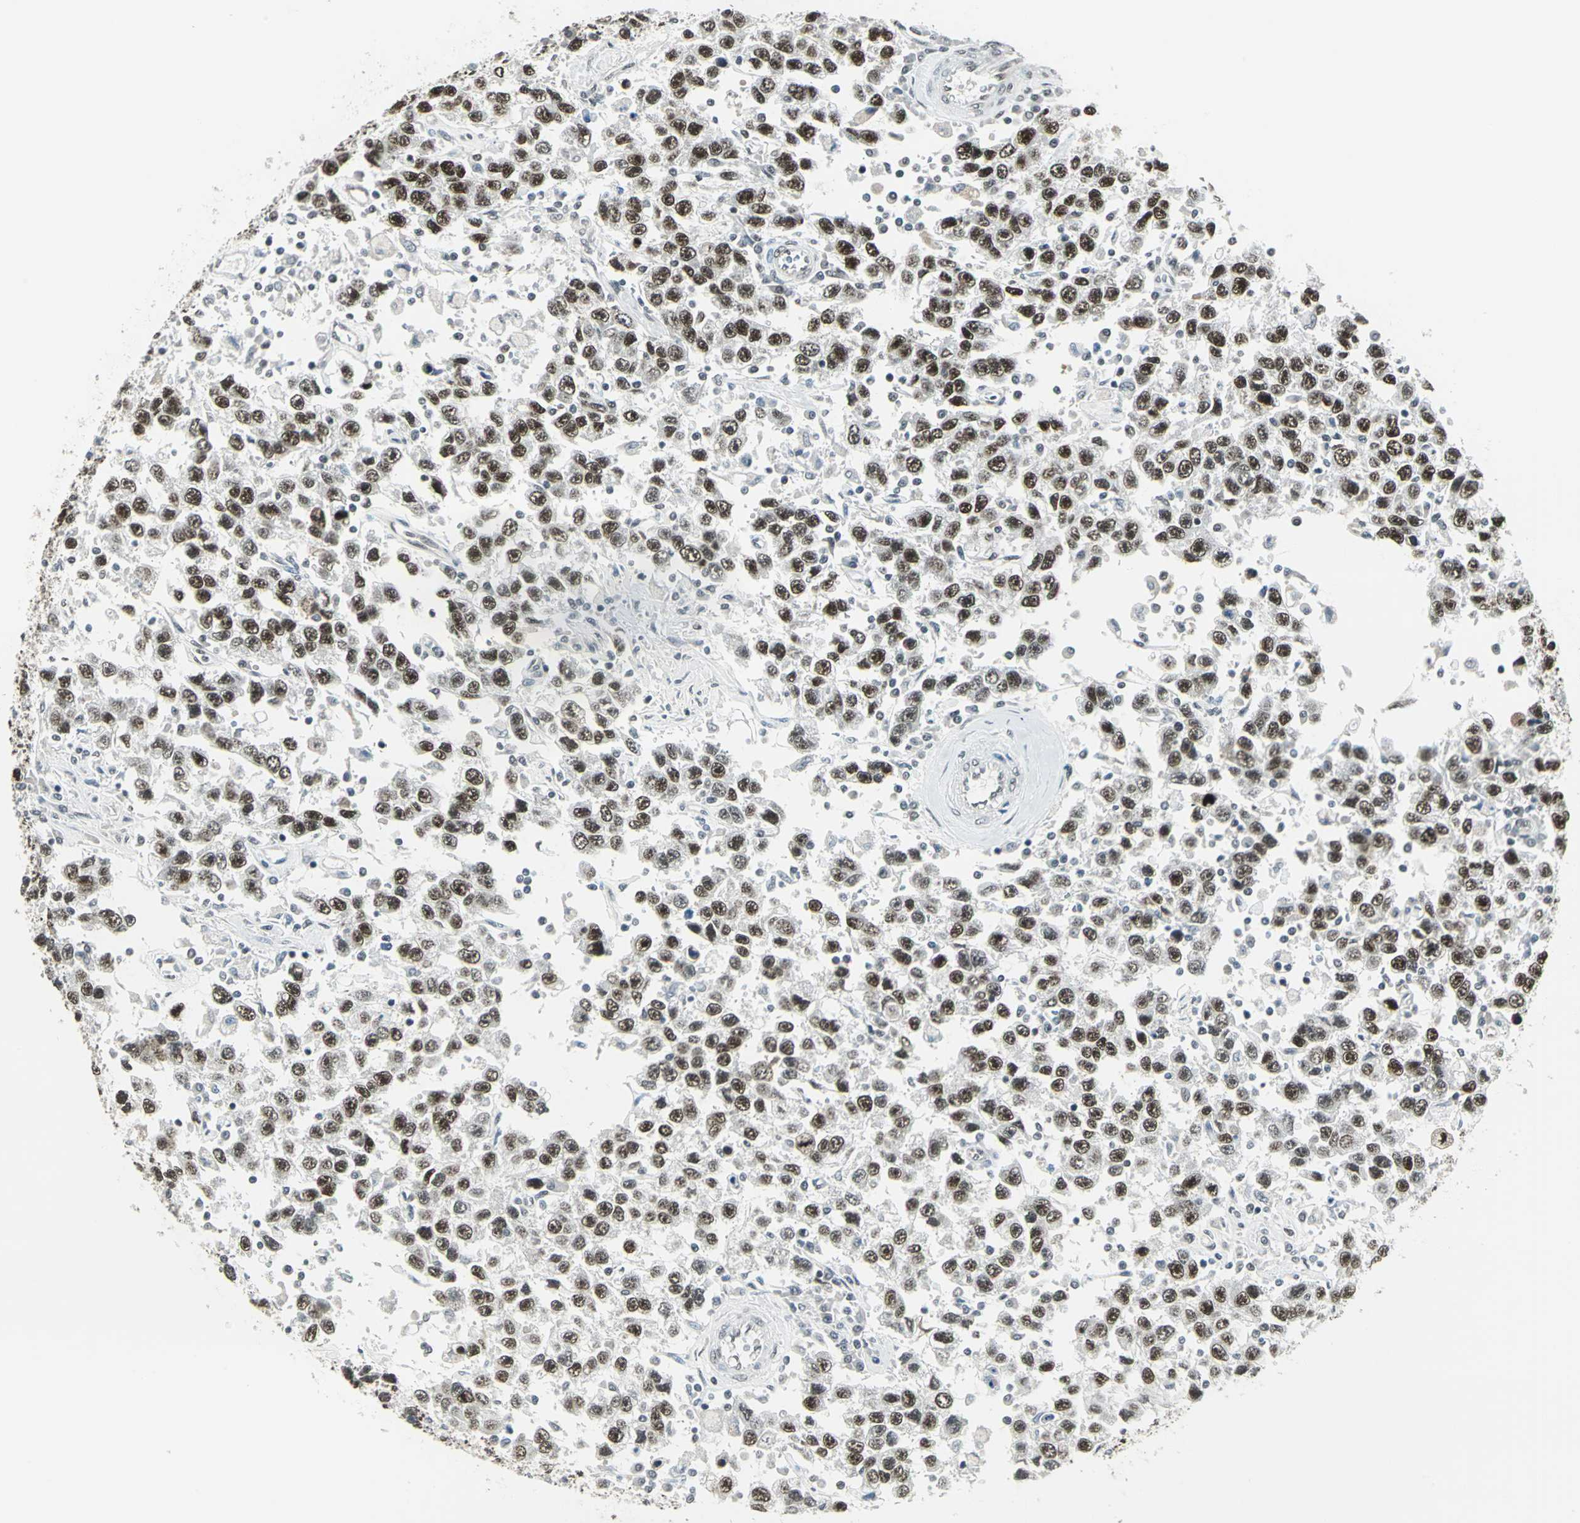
{"staining": {"intensity": "strong", "quantity": ">75%", "location": "nuclear"}, "tissue": "testis cancer", "cell_type": "Tumor cells", "image_type": "cancer", "snomed": [{"axis": "morphology", "description": "Seminoma, NOS"}, {"axis": "topography", "description": "Testis"}], "caption": "Immunohistochemistry (DAB) staining of seminoma (testis) reveals strong nuclear protein positivity in approximately >75% of tumor cells. The staining was performed using DAB (3,3'-diaminobenzidine) to visualize the protein expression in brown, while the nuclei were stained in blue with hematoxylin (Magnification: 20x).", "gene": "ADNP", "patient": {"sex": "male", "age": 41}}